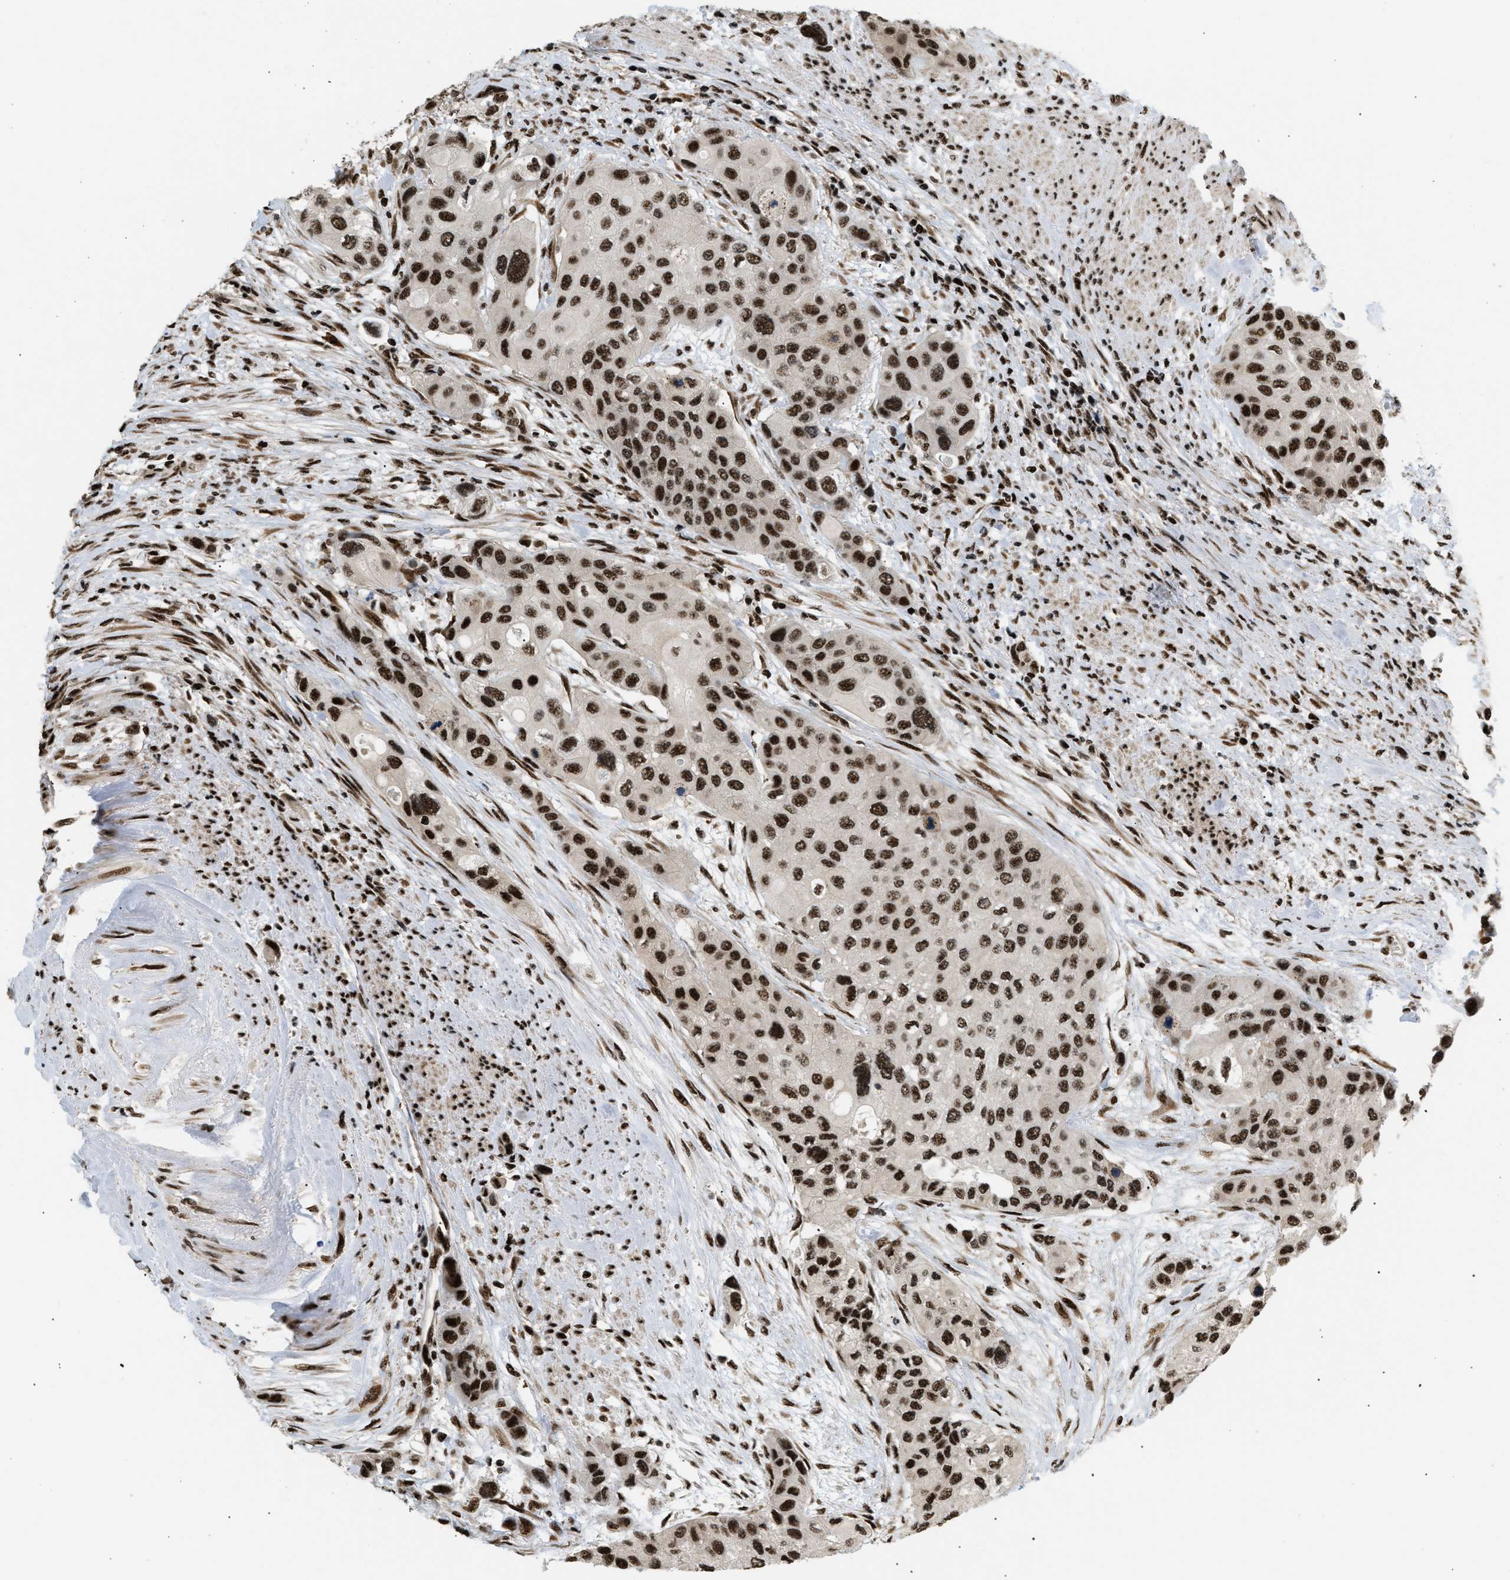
{"staining": {"intensity": "strong", "quantity": ">75%", "location": "nuclear"}, "tissue": "urothelial cancer", "cell_type": "Tumor cells", "image_type": "cancer", "snomed": [{"axis": "morphology", "description": "Urothelial carcinoma, High grade"}, {"axis": "topography", "description": "Urinary bladder"}], "caption": "Protein staining by IHC shows strong nuclear positivity in about >75% of tumor cells in high-grade urothelial carcinoma.", "gene": "RBM5", "patient": {"sex": "female", "age": 56}}